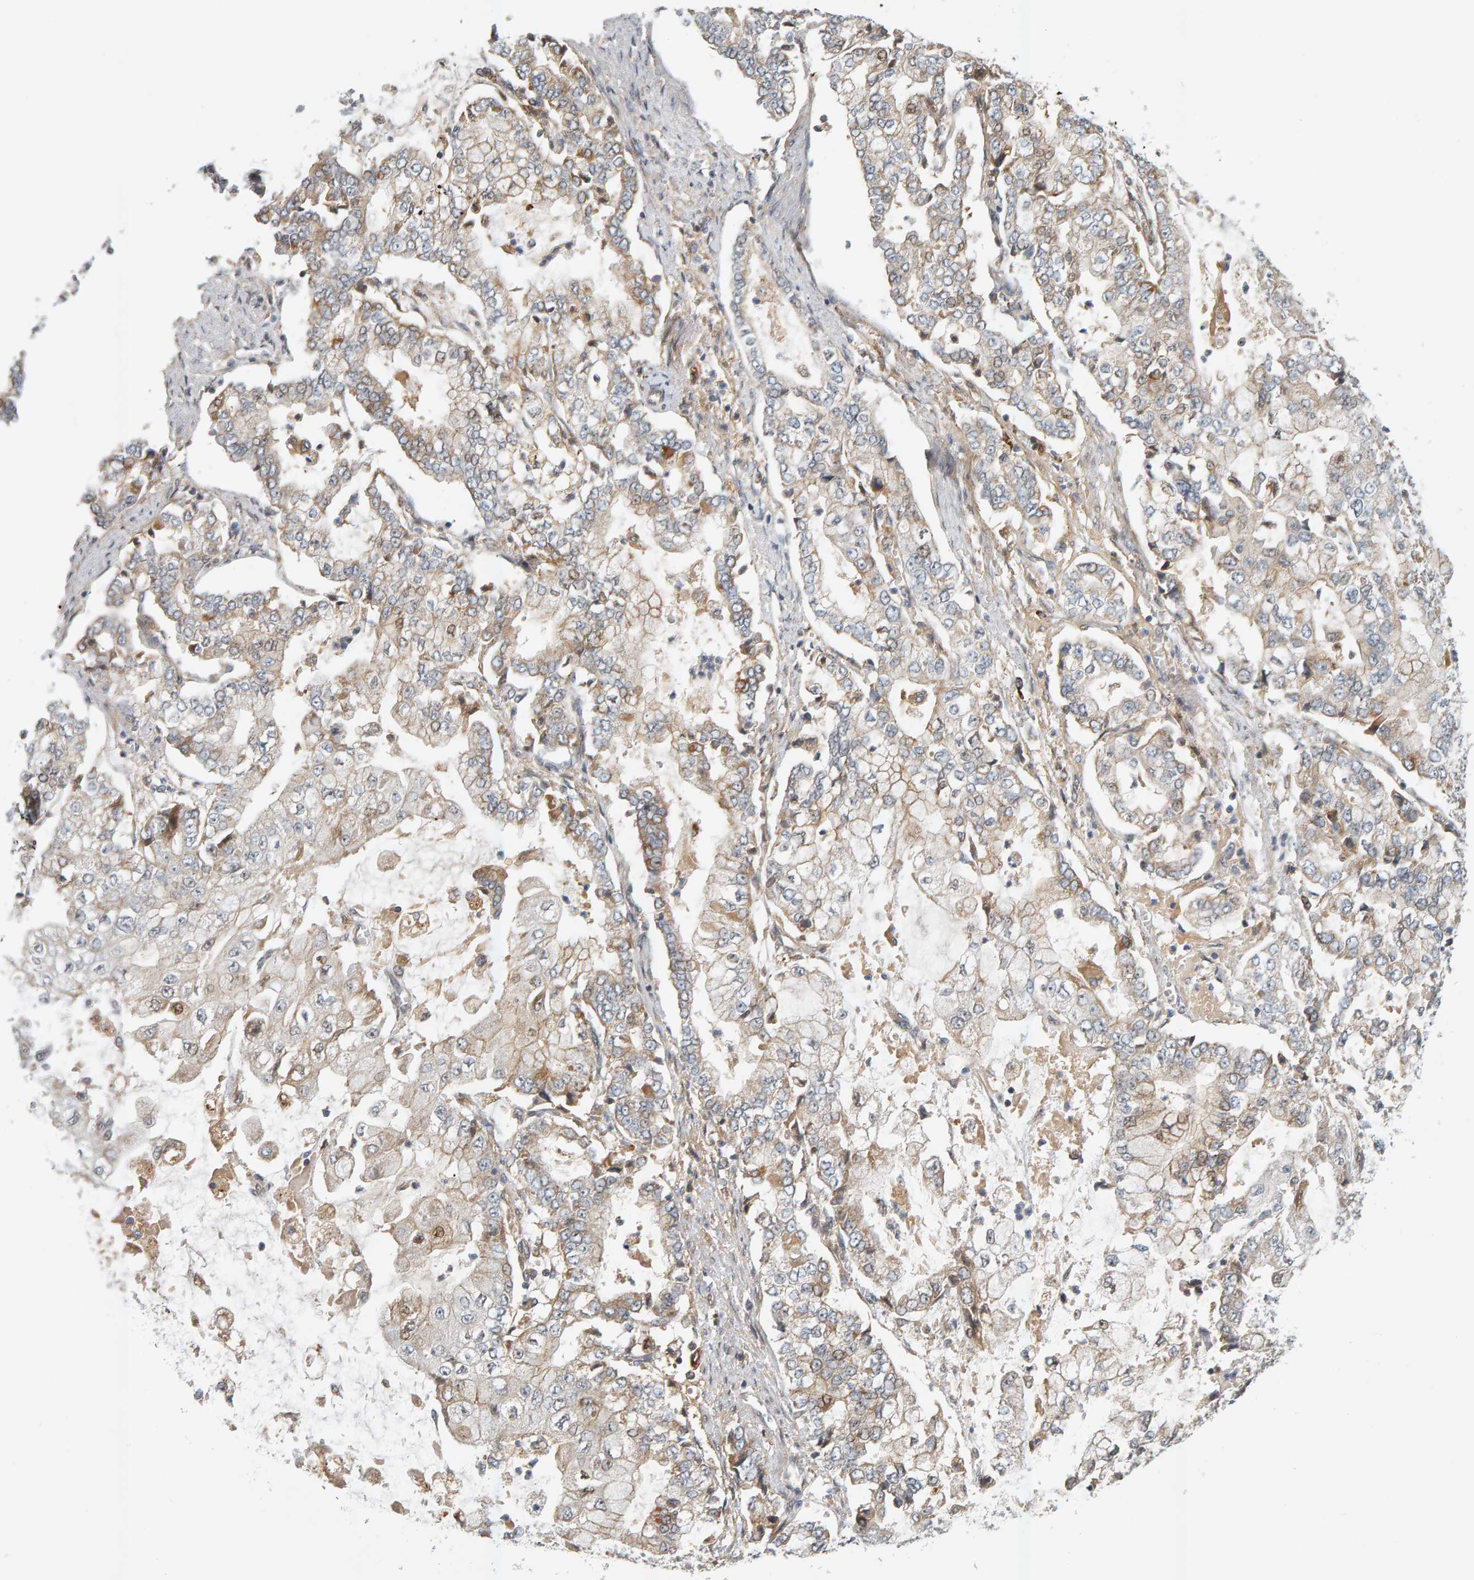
{"staining": {"intensity": "moderate", "quantity": "25%-75%", "location": "cytoplasmic/membranous"}, "tissue": "stomach cancer", "cell_type": "Tumor cells", "image_type": "cancer", "snomed": [{"axis": "morphology", "description": "Adenocarcinoma, NOS"}, {"axis": "topography", "description": "Stomach"}], "caption": "Immunohistochemistry (IHC) histopathology image of neoplastic tissue: stomach adenocarcinoma stained using immunohistochemistry displays medium levels of moderate protein expression localized specifically in the cytoplasmic/membranous of tumor cells, appearing as a cytoplasmic/membranous brown color.", "gene": "ZNF160", "patient": {"sex": "male", "age": 76}}